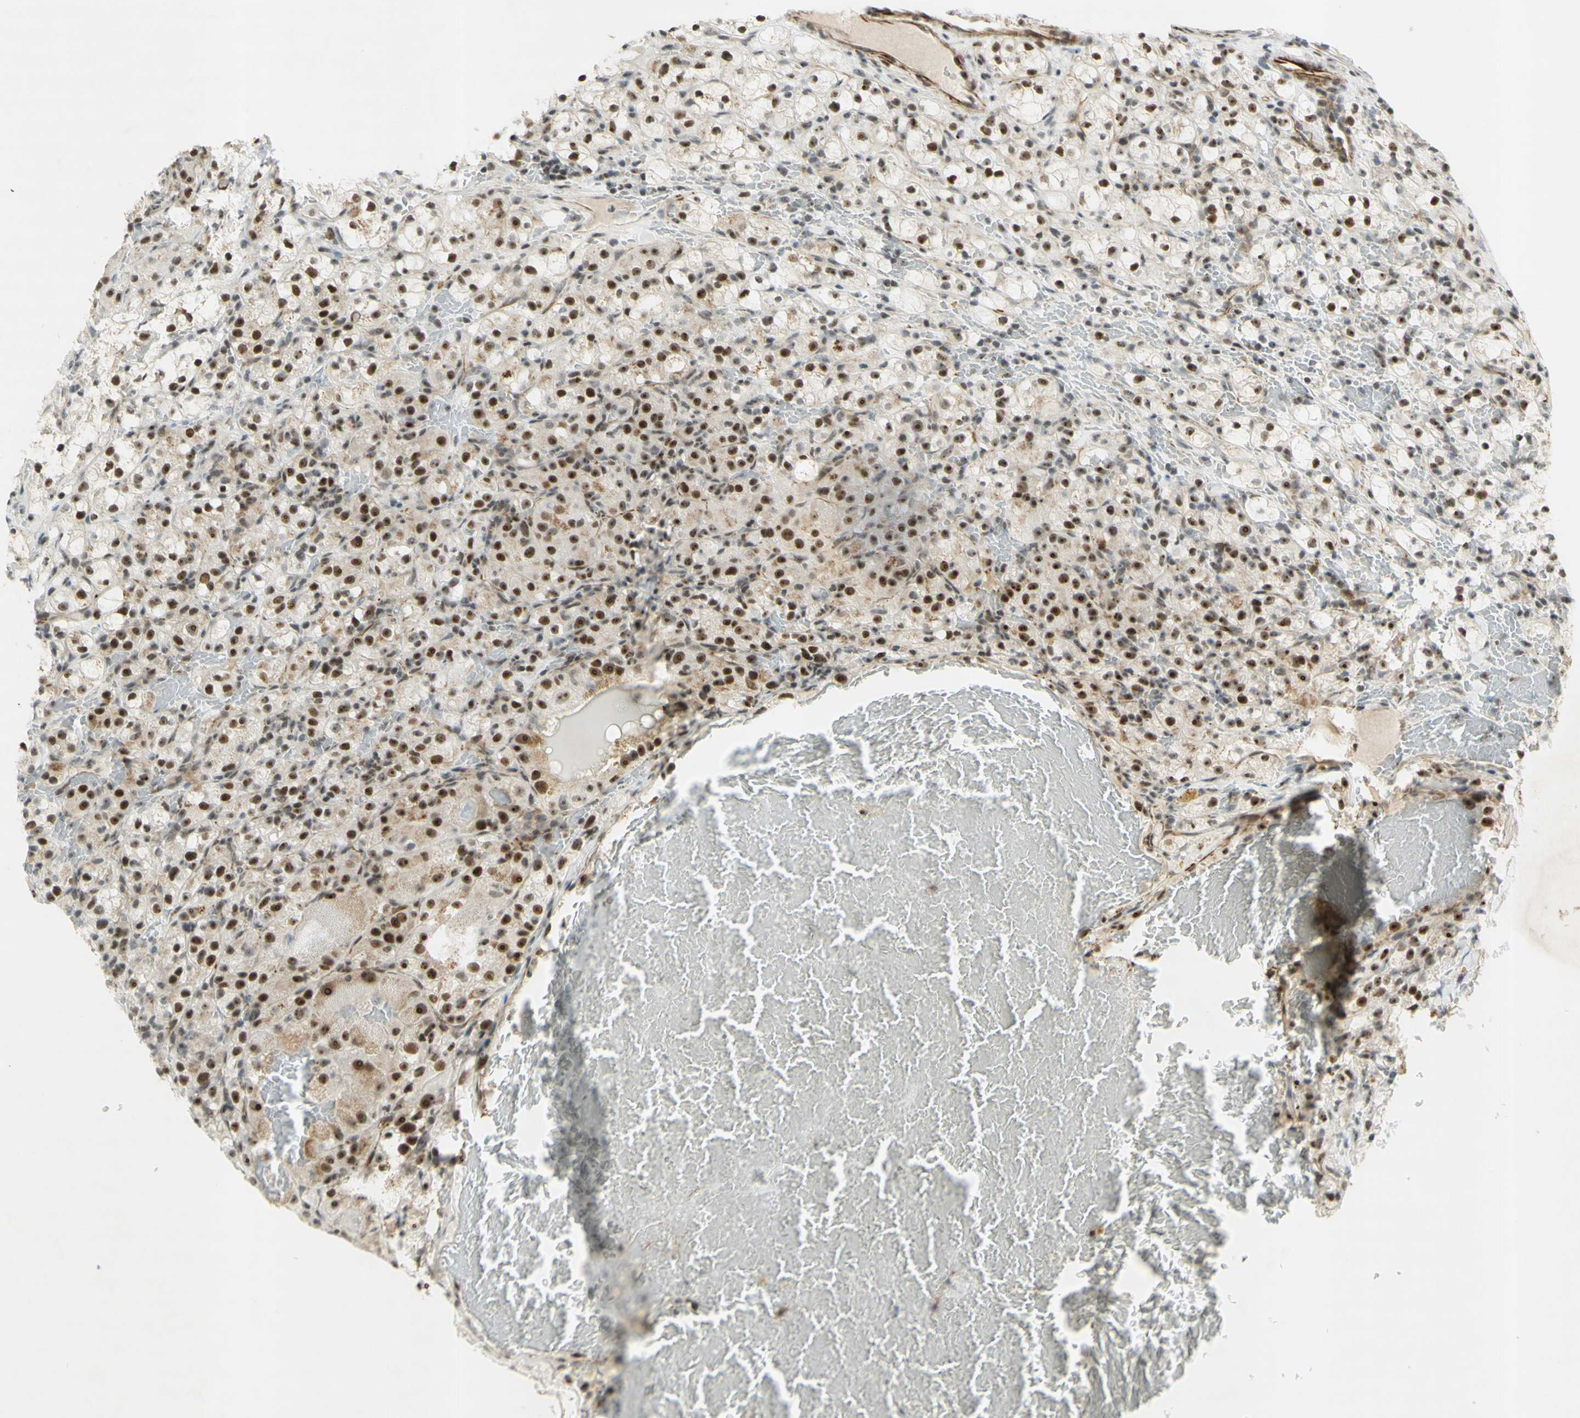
{"staining": {"intensity": "strong", "quantity": ">75%", "location": "cytoplasmic/membranous,nuclear"}, "tissue": "renal cancer", "cell_type": "Tumor cells", "image_type": "cancer", "snomed": [{"axis": "morphology", "description": "Adenocarcinoma, NOS"}, {"axis": "topography", "description": "Kidney"}], "caption": "A brown stain labels strong cytoplasmic/membranous and nuclear positivity of a protein in human adenocarcinoma (renal) tumor cells.", "gene": "IRF1", "patient": {"sex": "male", "age": 61}}